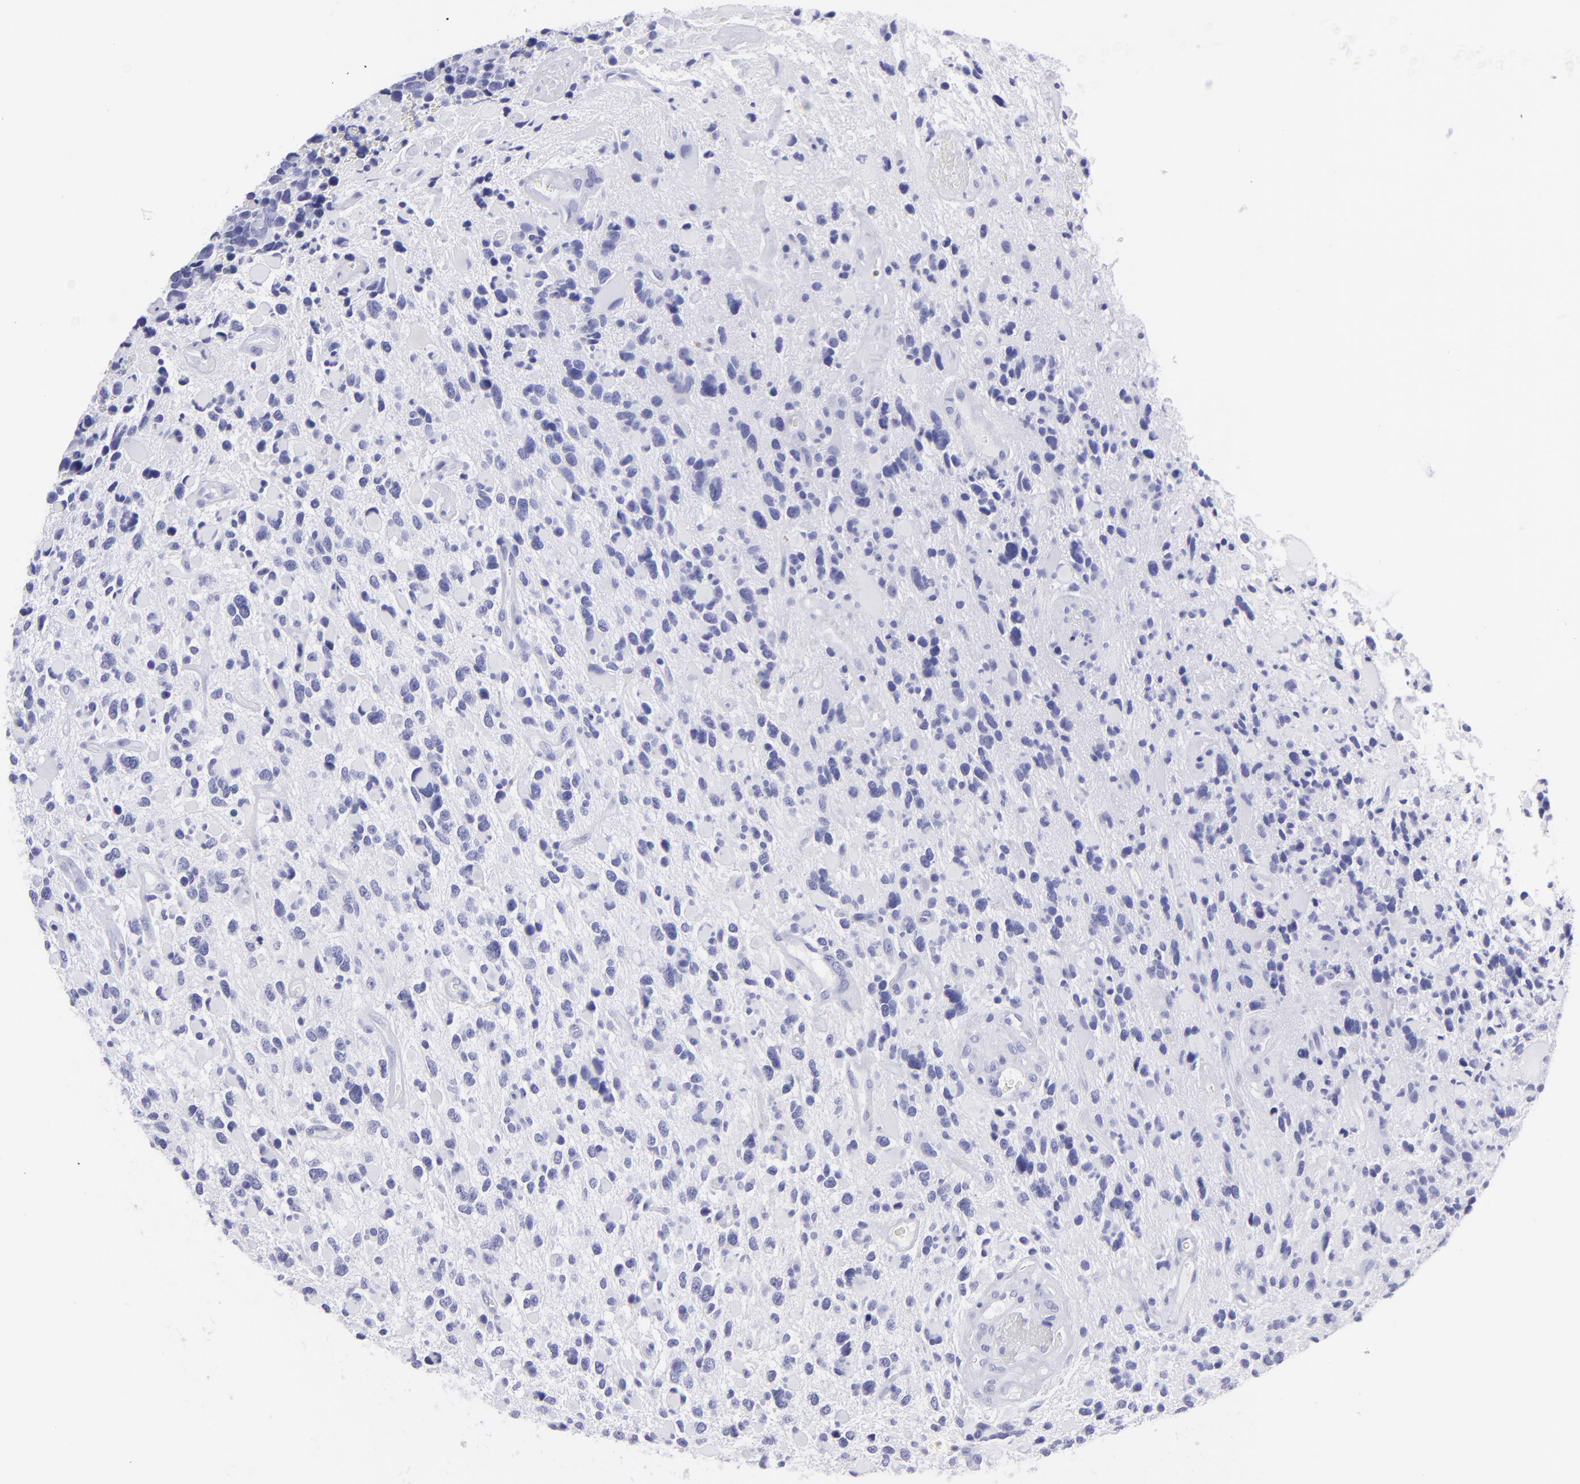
{"staining": {"intensity": "negative", "quantity": "none", "location": "none"}, "tissue": "glioma", "cell_type": "Tumor cells", "image_type": "cancer", "snomed": [{"axis": "morphology", "description": "Glioma, malignant, High grade"}, {"axis": "topography", "description": "Brain"}], "caption": "The immunohistochemistry (IHC) micrograph has no significant expression in tumor cells of malignant glioma (high-grade) tissue.", "gene": "PIP", "patient": {"sex": "female", "age": 37}}